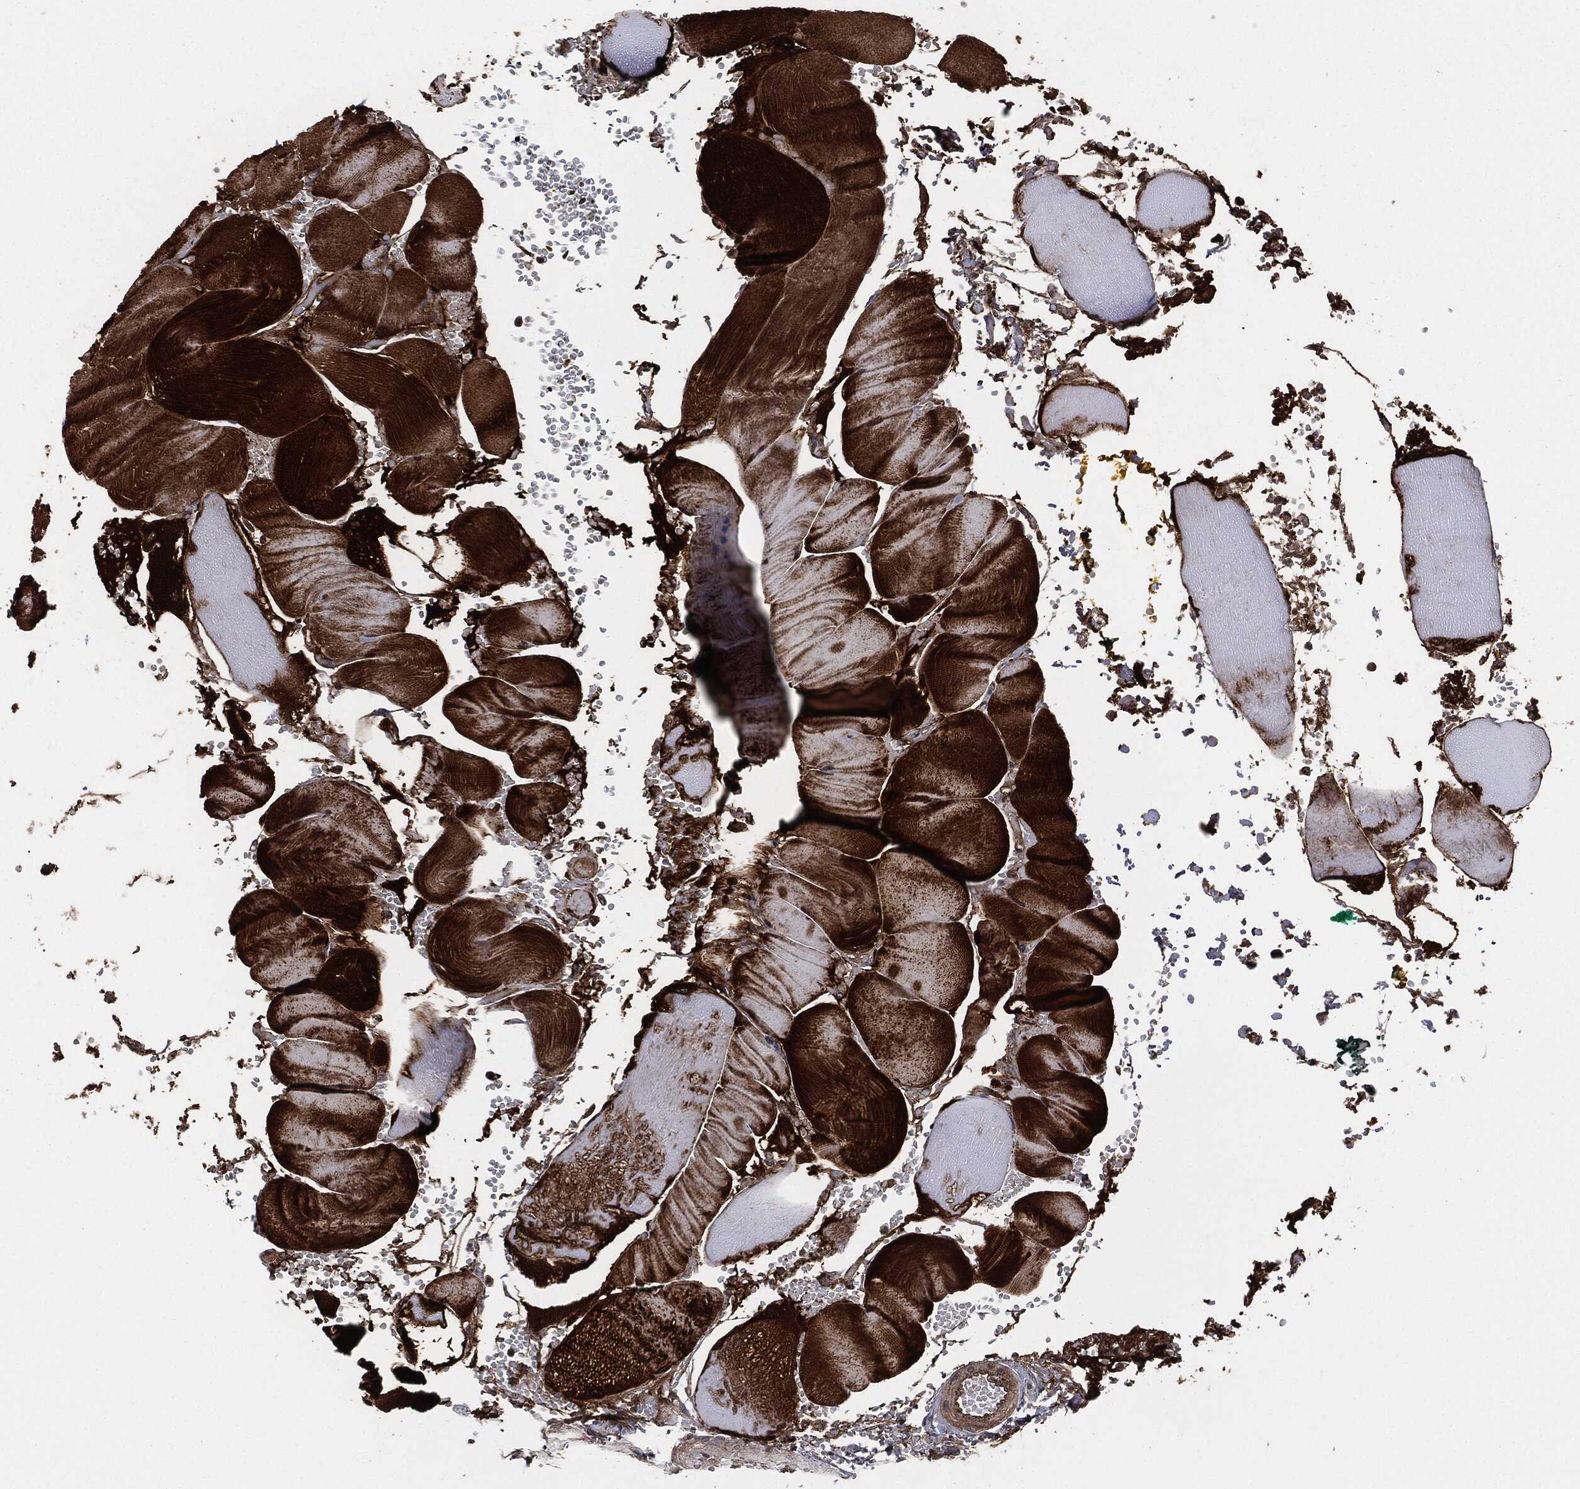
{"staining": {"intensity": "strong", "quantity": ">75%", "location": "cytoplasmic/membranous"}, "tissue": "skeletal muscle", "cell_type": "Myocytes", "image_type": "normal", "snomed": [{"axis": "morphology", "description": "Normal tissue, NOS"}, {"axis": "topography", "description": "Skeletal muscle"}], "caption": "Protein analysis of normal skeletal muscle demonstrates strong cytoplasmic/membranous staining in about >75% of myocytes.", "gene": "HRAS", "patient": {"sex": "male", "age": 56}}